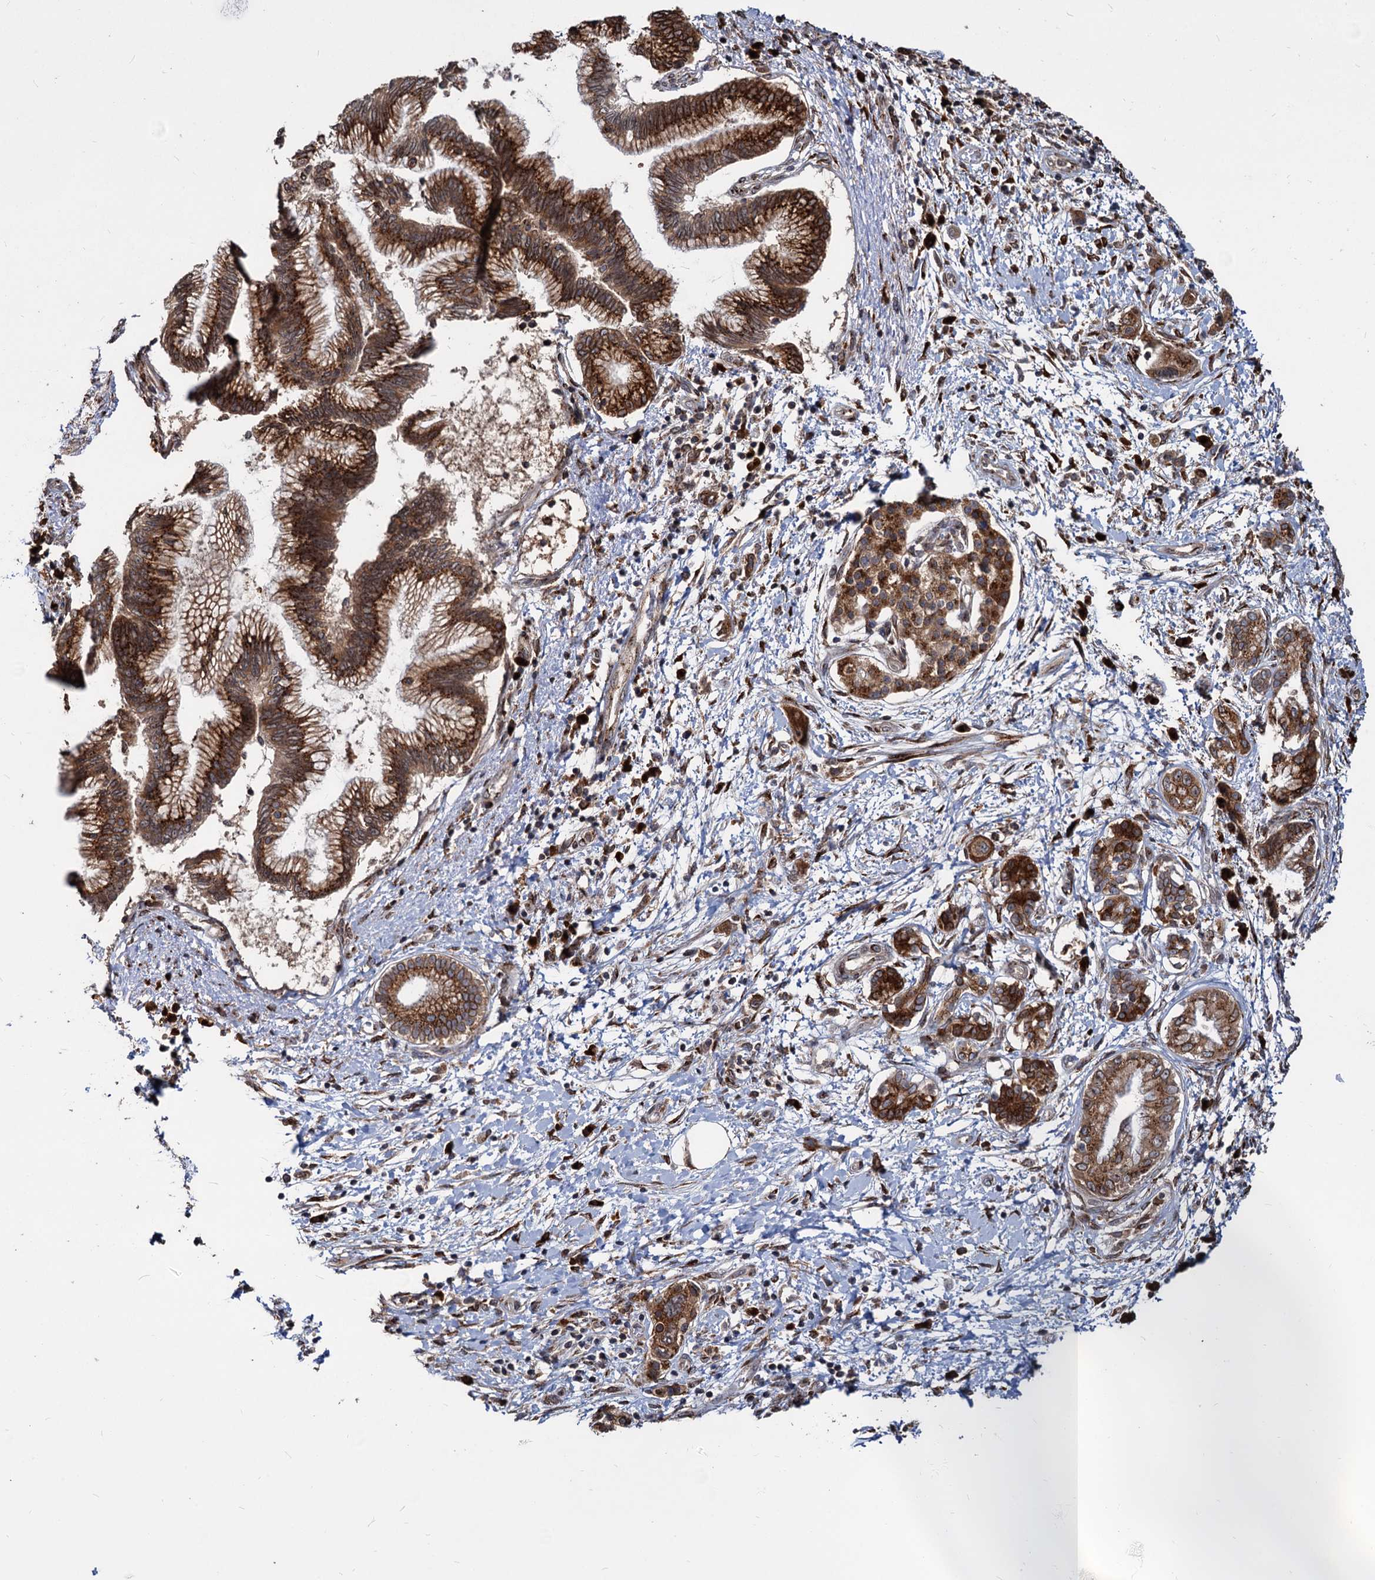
{"staining": {"intensity": "moderate", "quantity": ">75%", "location": "cytoplasmic/membranous"}, "tissue": "pancreatic cancer", "cell_type": "Tumor cells", "image_type": "cancer", "snomed": [{"axis": "morphology", "description": "Adenocarcinoma, NOS"}, {"axis": "topography", "description": "Pancreas"}], "caption": "Brown immunohistochemical staining in human adenocarcinoma (pancreatic) exhibits moderate cytoplasmic/membranous positivity in approximately >75% of tumor cells. (DAB IHC, brown staining for protein, blue staining for nuclei).", "gene": "SAAL1", "patient": {"sex": "female", "age": 73}}